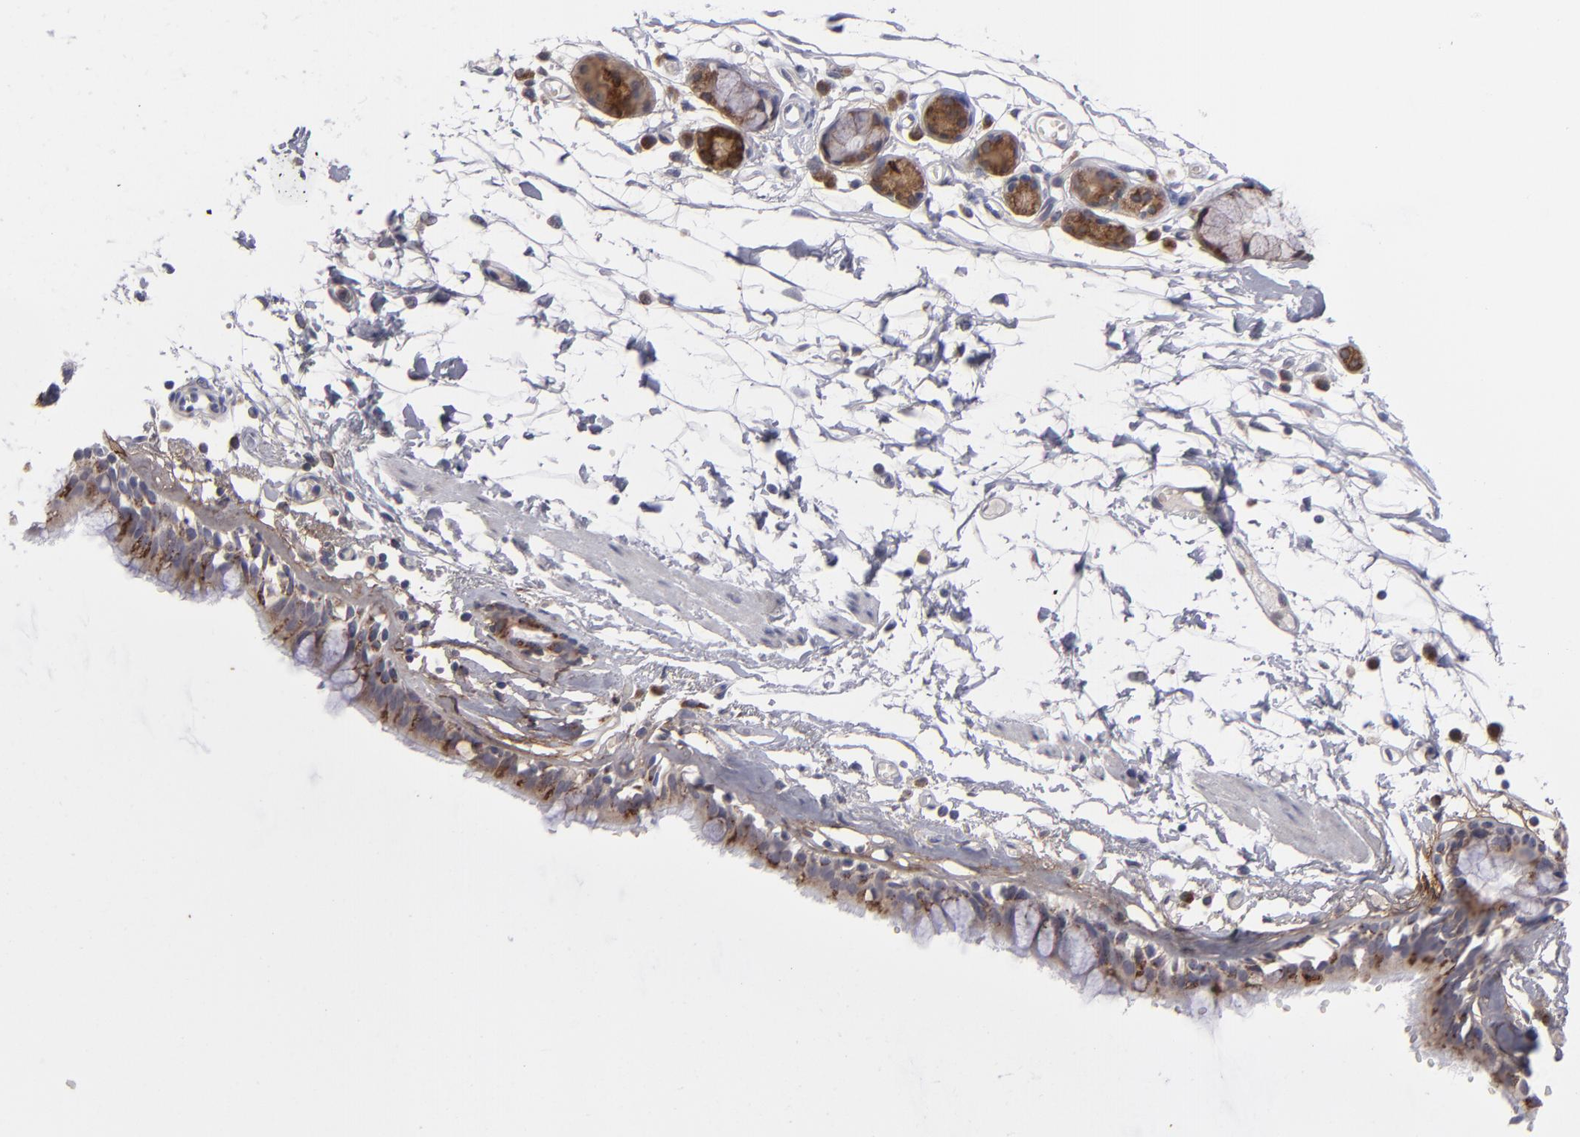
{"staining": {"intensity": "moderate", "quantity": "25%-75%", "location": "cytoplasmic/membranous"}, "tissue": "bronchus", "cell_type": "Respiratory epithelial cells", "image_type": "normal", "snomed": [{"axis": "morphology", "description": "Normal tissue, NOS"}, {"axis": "topography", "description": "Bronchus"}, {"axis": "topography", "description": "Lung"}], "caption": "Protein expression by immunohistochemistry reveals moderate cytoplasmic/membranous positivity in about 25%-75% of respiratory epithelial cells in normal bronchus. Immunohistochemistry stains the protein in brown and the nuclei are stained blue.", "gene": "IL12A", "patient": {"sex": "female", "age": 56}}